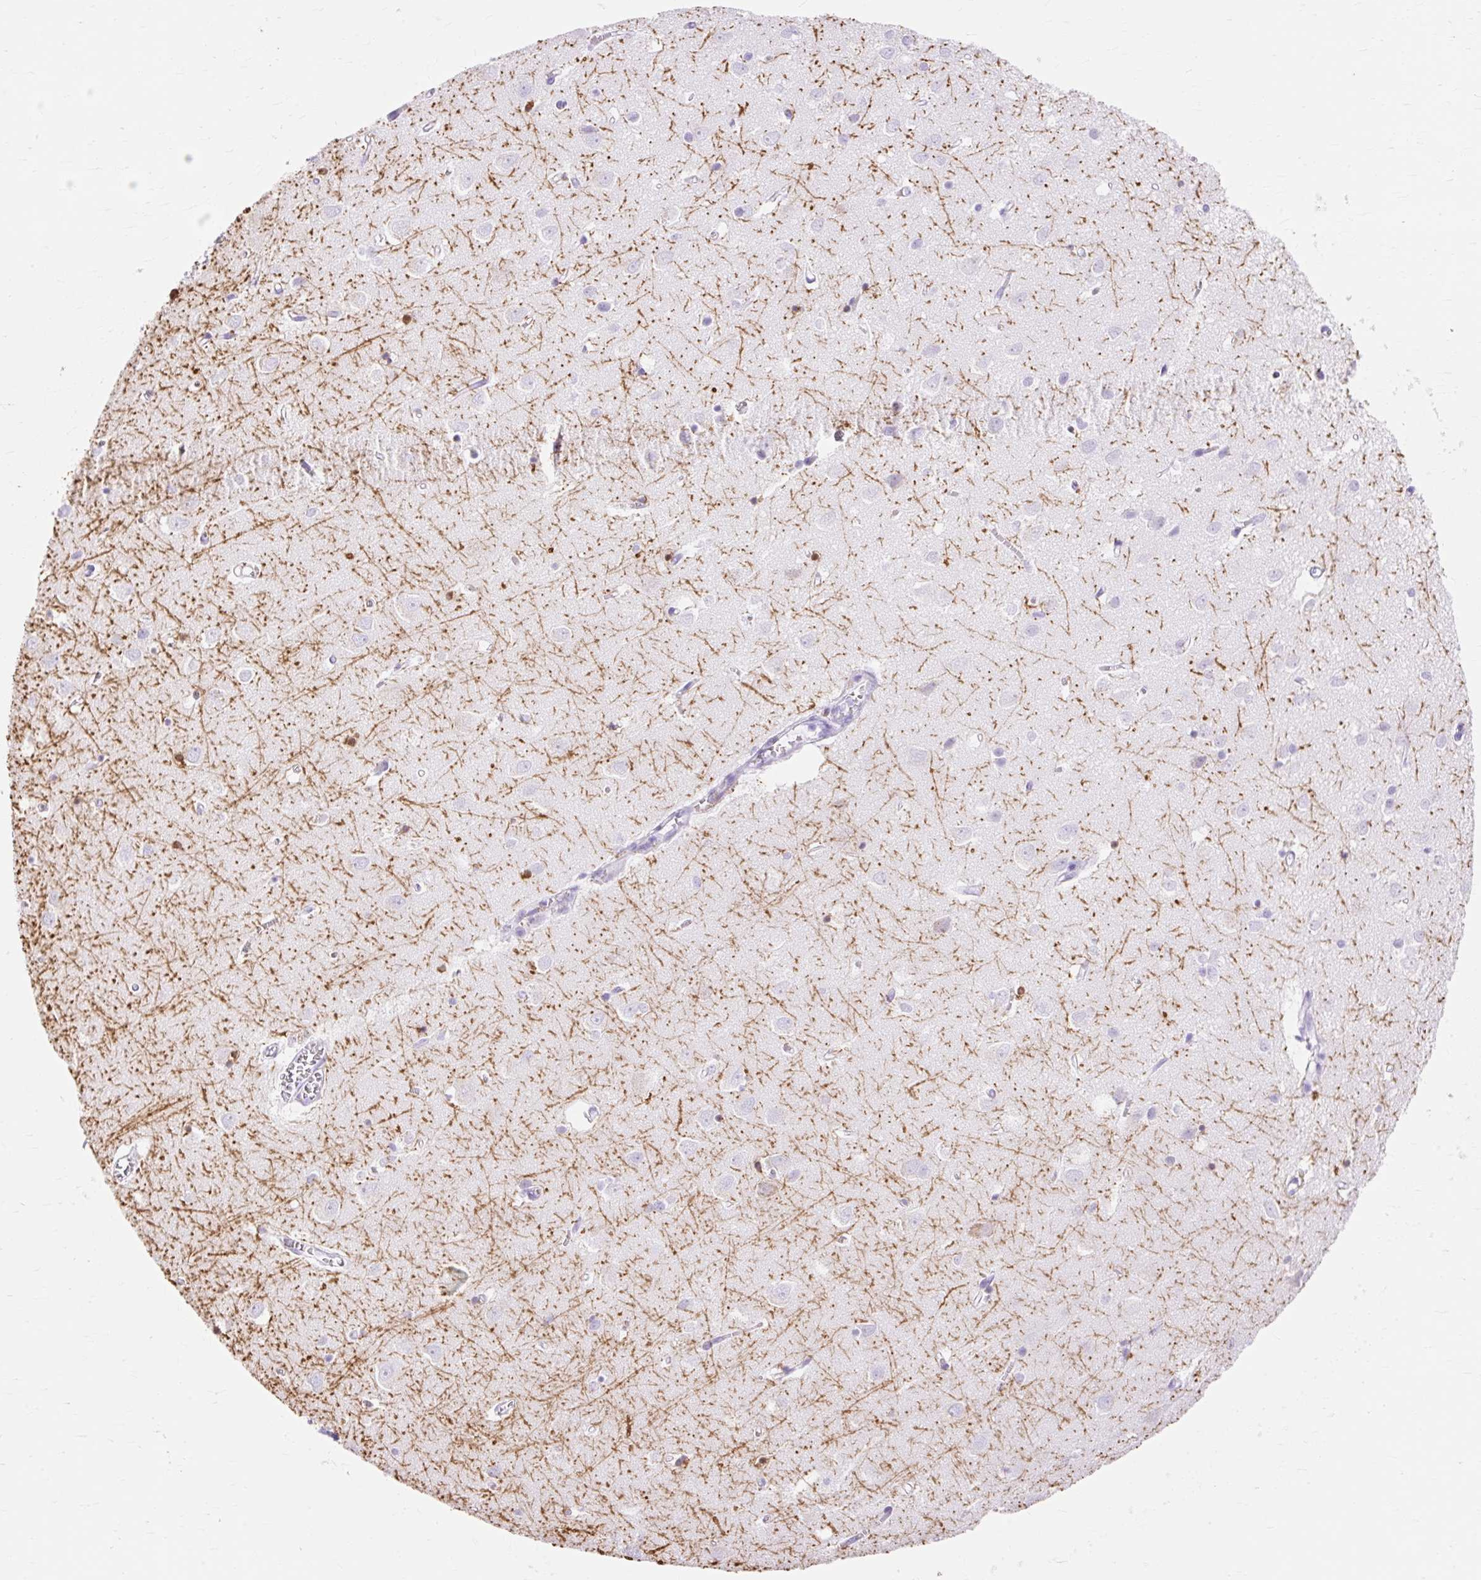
{"staining": {"intensity": "negative", "quantity": "none", "location": "none"}, "tissue": "cerebral cortex", "cell_type": "Endothelial cells", "image_type": "normal", "snomed": [{"axis": "morphology", "description": "Normal tissue, NOS"}, {"axis": "topography", "description": "Cerebral cortex"}], "caption": "This histopathology image is of normal cerebral cortex stained with immunohistochemistry to label a protein in brown with the nuclei are counter-stained blue. There is no expression in endothelial cells.", "gene": "MBP", "patient": {"sex": "male", "age": 70}}